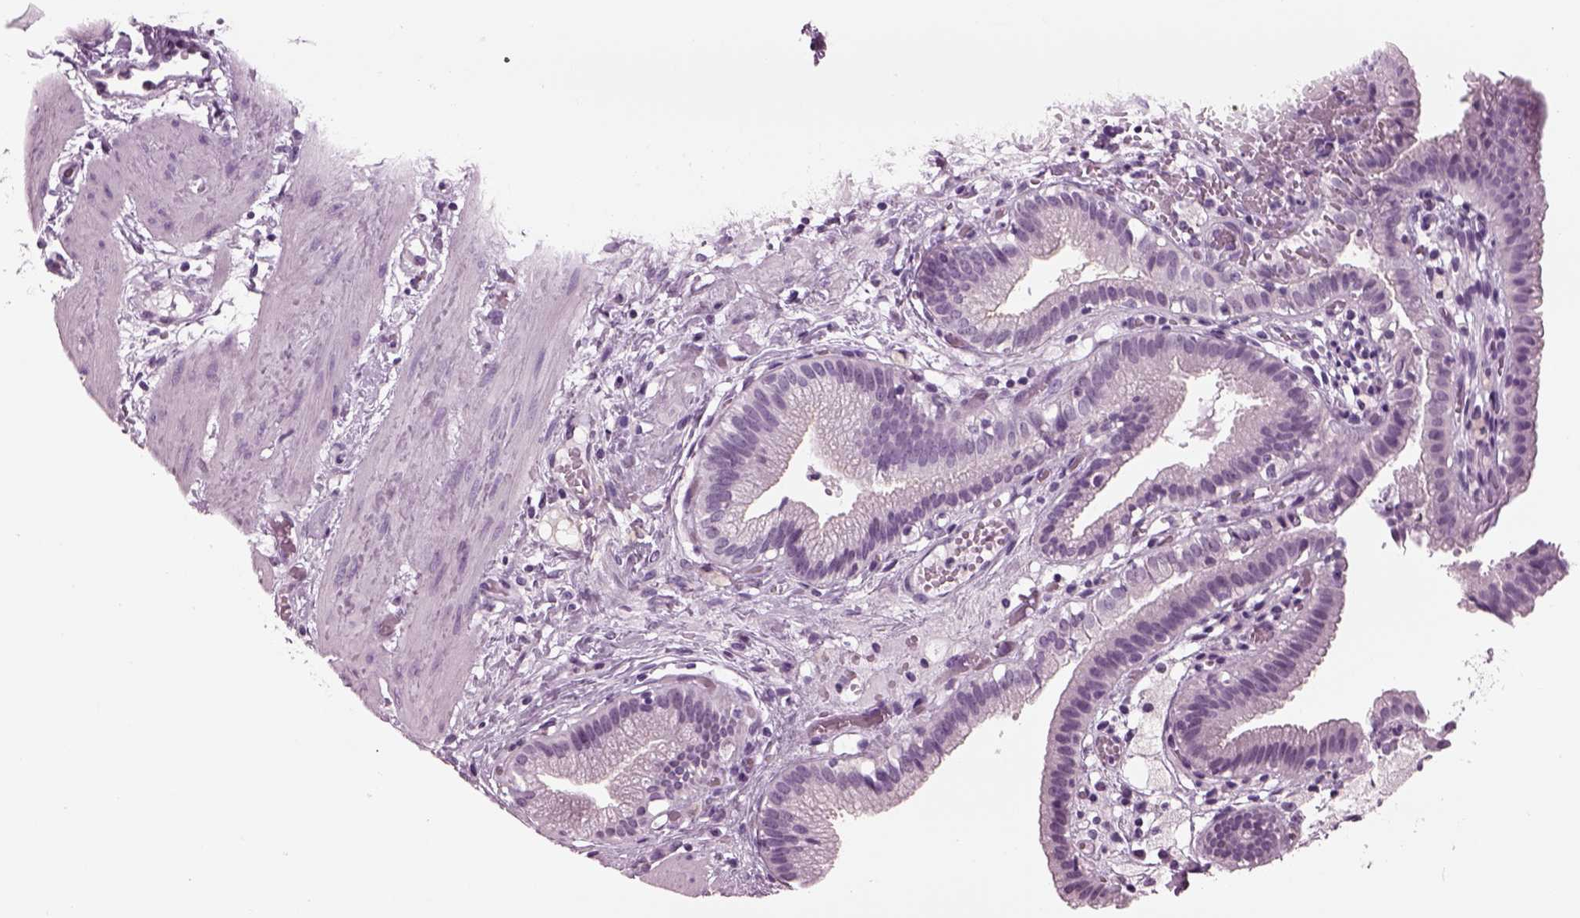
{"staining": {"intensity": "negative", "quantity": "none", "location": "none"}, "tissue": "gallbladder", "cell_type": "Glandular cells", "image_type": "normal", "snomed": [{"axis": "morphology", "description": "Normal tissue, NOS"}, {"axis": "topography", "description": "Gallbladder"}], "caption": "This is a photomicrograph of immunohistochemistry (IHC) staining of unremarkable gallbladder, which shows no expression in glandular cells.", "gene": "TPPP2", "patient": {"sex": "female", "age": 24}}